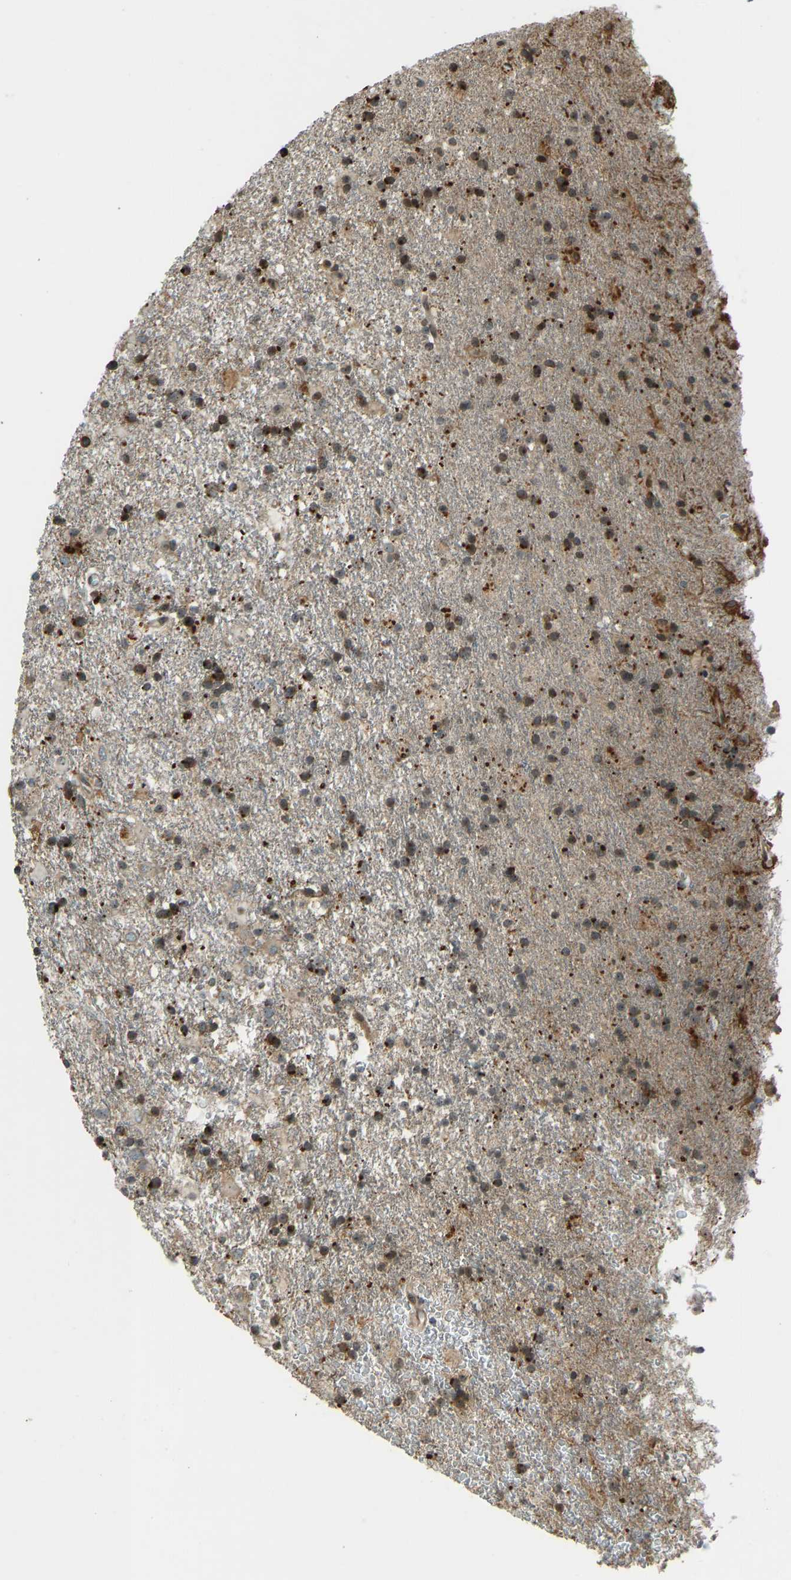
{"staining": {"intensity": "strong", "quantity": ">75%", "location": "cytoplasmic/membranous"}, "tissue": "glioma", "cell_type": "Tumor cells", "image_type": "cancer", "snomed": [{"axis": "morphology", "description": "Glioma, malignant, Low grade"}, {"axis": "topography", "description": "Brain"}], "caption": "IHC histopathology image of neoplastic tissue: human low-grade glioma (malignant) stained using immunohistochemistry (IHC) exhibits high levels of strong protein expression localized specifically in the cytoplasmic/membranous of tumor cells, appearing as a cytoplasmic/membranous brown color.", "gene": "SVOPL", "patient": {"sex": "male", "age": 65}}